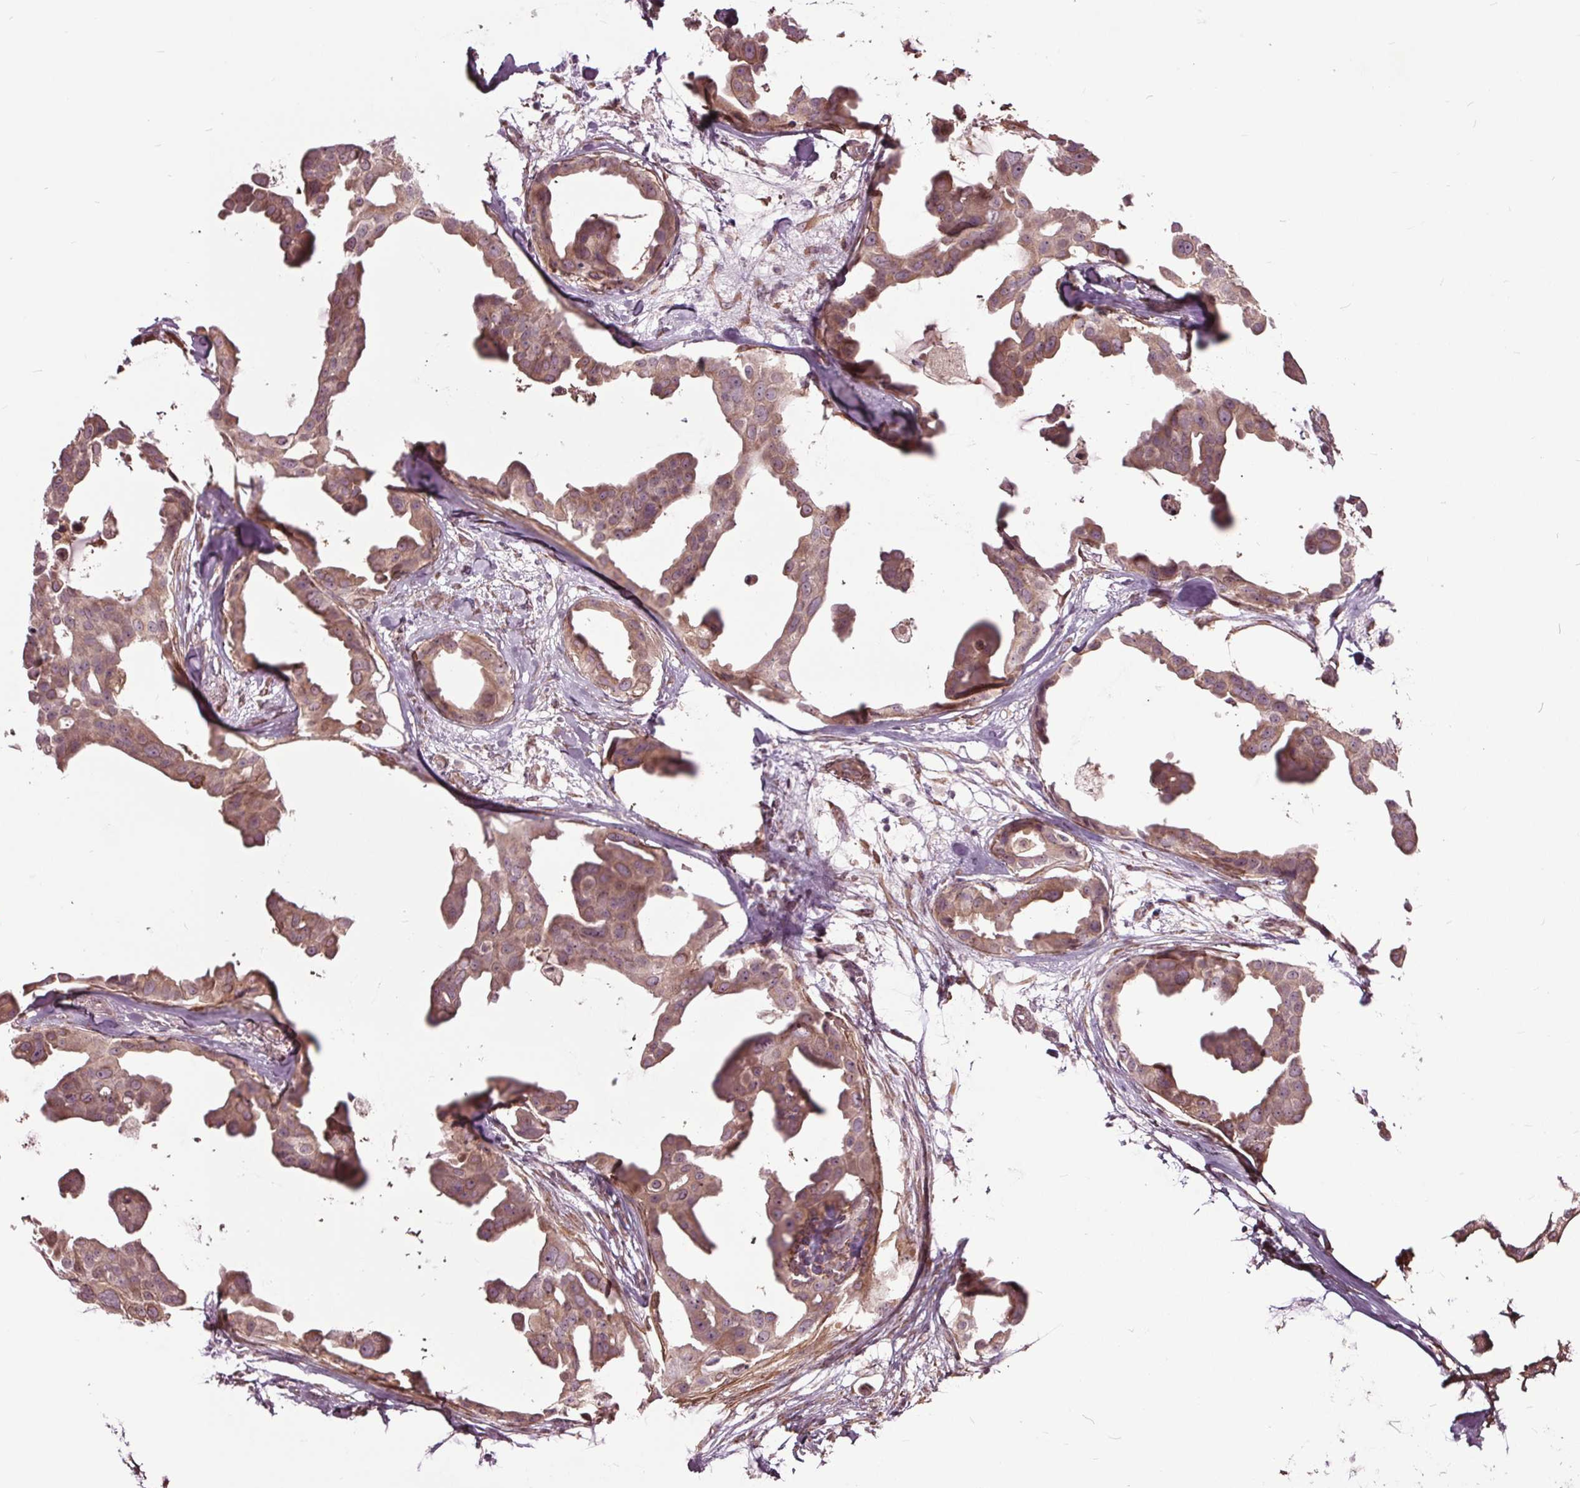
{"staining": {"intensity": "moderate", "quantity": ">75%", "location": "cytoplasmic/membranous"}, "tissue": "breast cancer", "cell_type": "Tumor cells", "image_type": "cancer", "snomed": [{"axis": "morphology", "description": "Duct carcinoma"}, {"axis": "topography", "description": "Breast"}], "caption": "Tumor cells display medium levels of moderate cytoplasmic/membranous staining in about >75% of cells in breast cancer.", "gene": "HAUS5", "patient": {"sex": "female", "age": 38}}